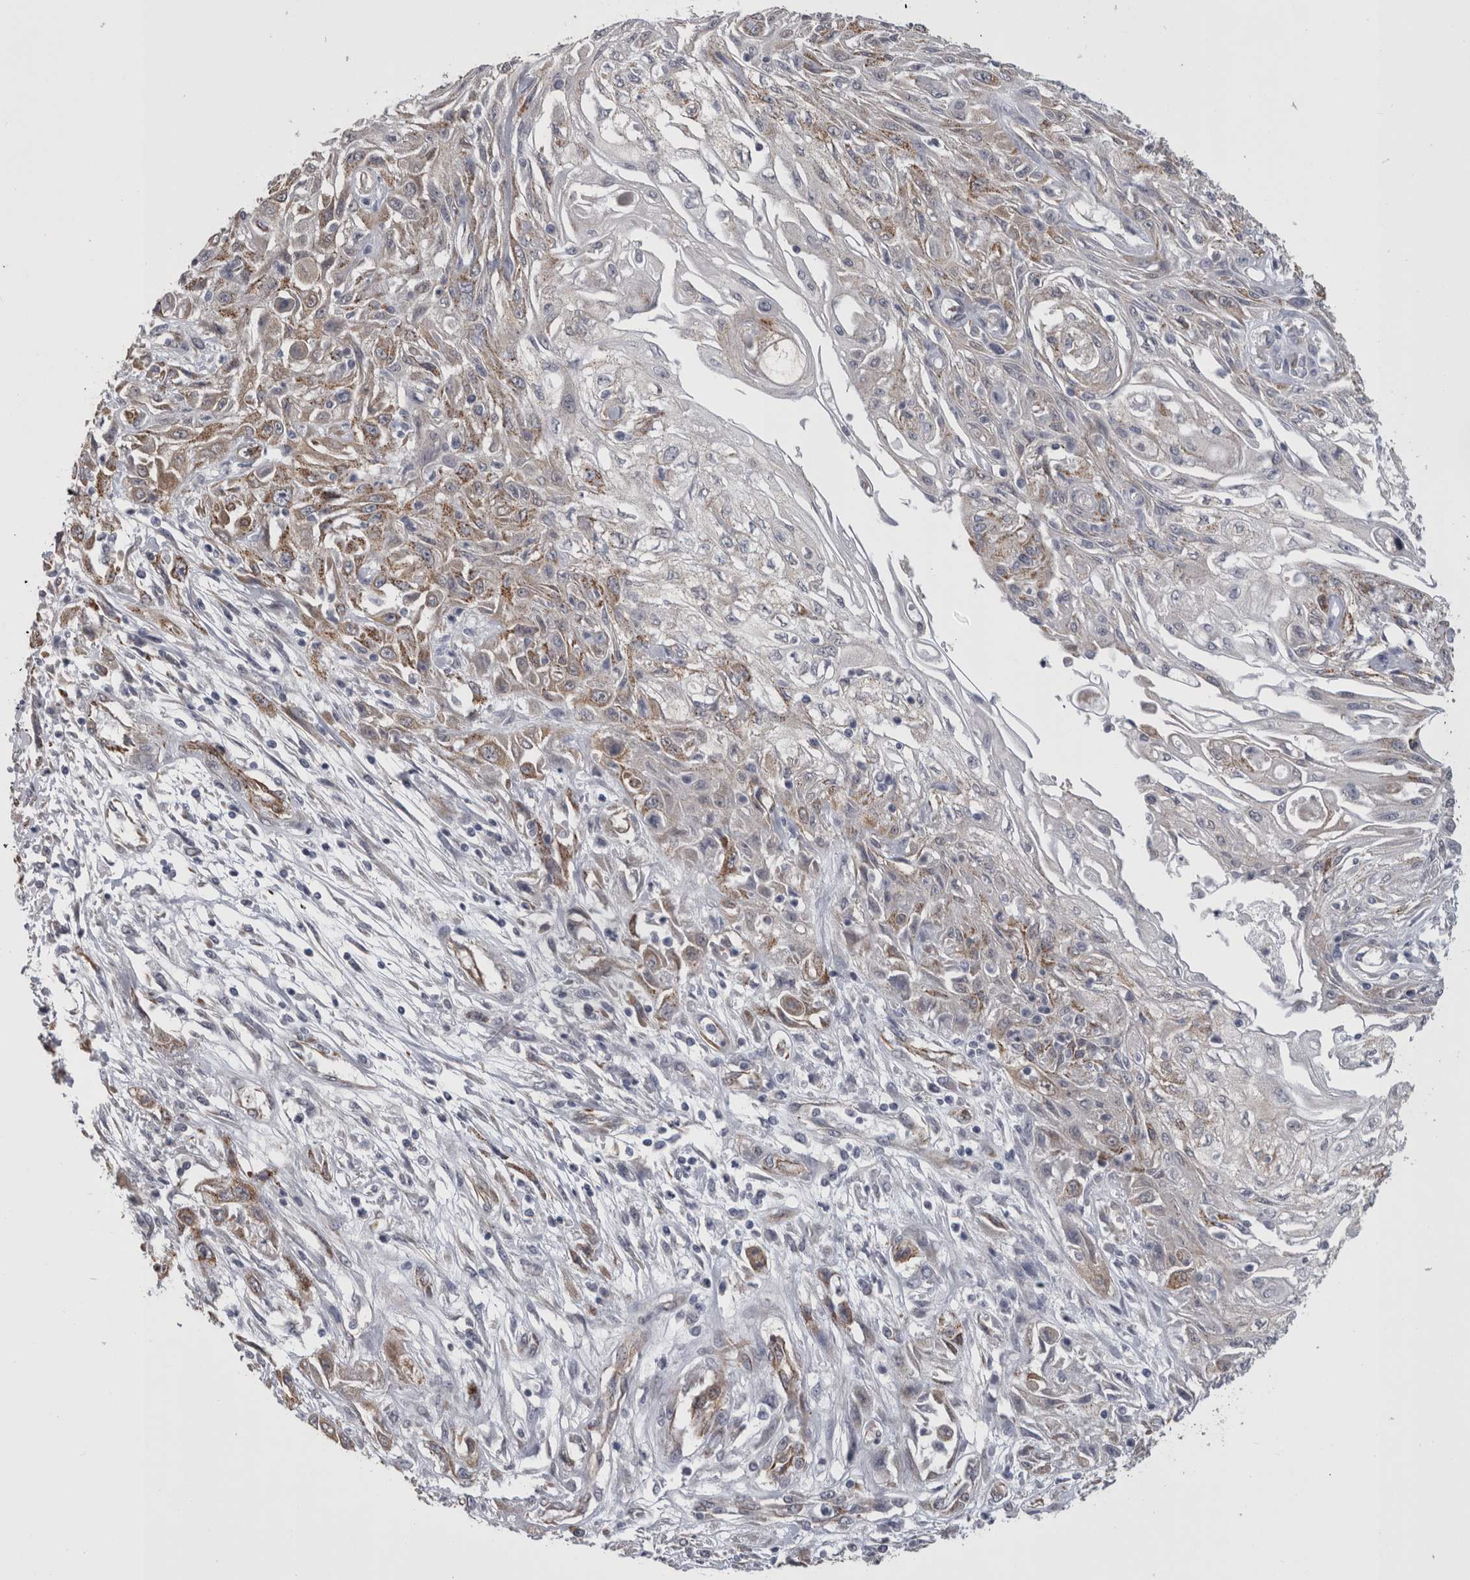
{"staining": {"intensity": "moderate", "quantity": "<25%", "location": "cytoplasmic/membranous"}, "tissue": "skin cancer", "cell_type": "Tumor cells", "image_type": "cancer", "snomed": [{"axis": "morphology", "description": "Squamous cell carcinoma, NOS"}, {"axis": "morphology", "description": "Squamous cell carcinoma, metastatic, NOS"}, {"axis": "topography", "description": "Skin"}, {"axis": "topography", "description": "Lymph node"}], "caption": "Squamous cell carcinoma (skin) stained with DAB (3,3'-diaminobenzidine) IHC demonstrates low levels of moderate cytoplasmic/membranous expression in about <25% of tumor cells.", "gene": "ACOT7", "patient": {"sex": "male", "age": 75}}